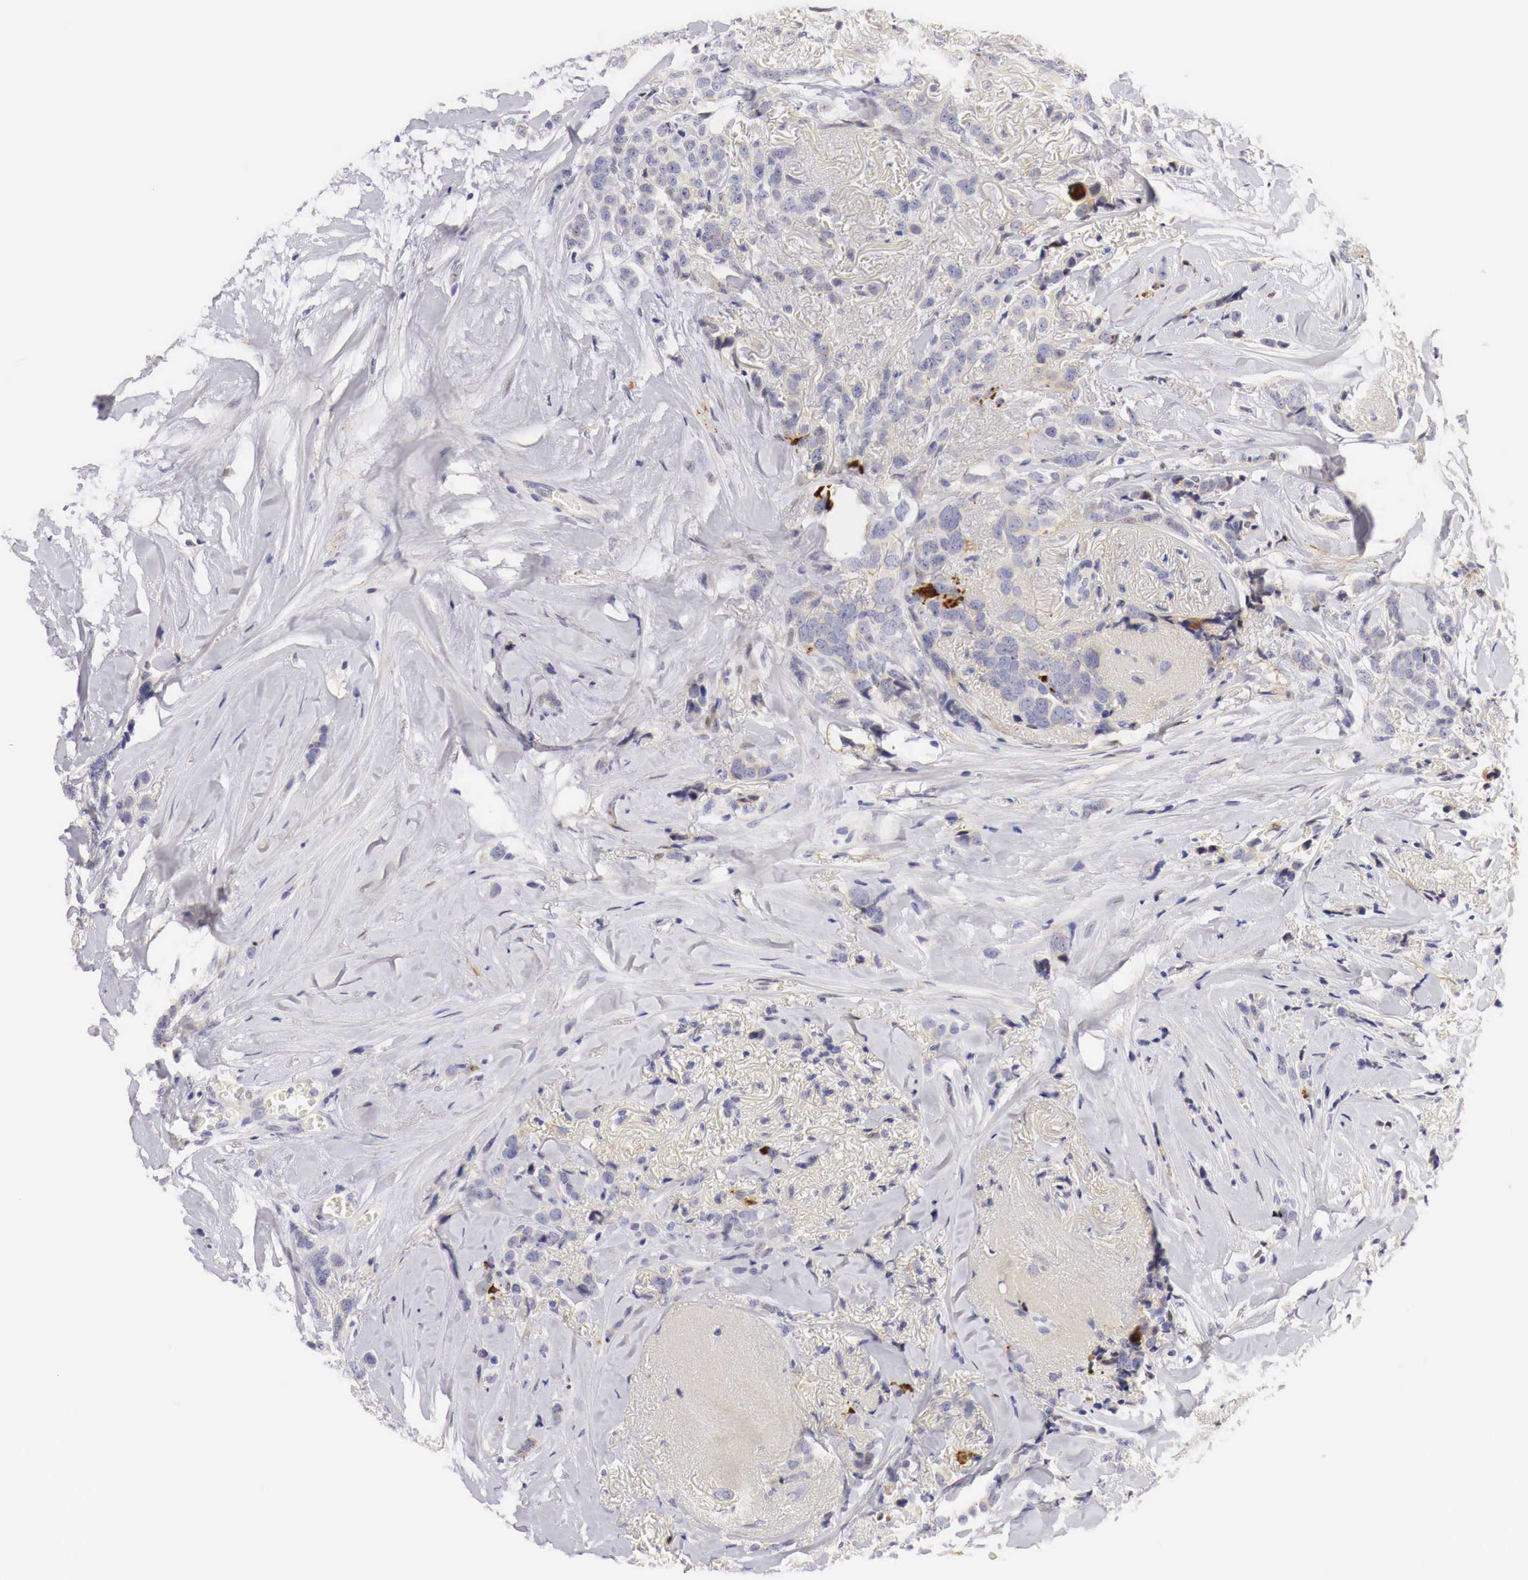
{"staining": {"intensity": "weak", "quantity": "25%-75%", "location": "cytoplasmic/membranous"}, "tissue": "breast cancer", "cell_type": "Tumor cells", "image_type": "cancer", "snomed": [{"axis": "morphology", "description": "Lobular carcinoma"}, {"axis": "topography", "description": "Breast"}], "caption": "DAB immunohistochemical staining of breast cancer demonstrates weak cytoplasmic/membranous protein positivity in about 25%-75% of tumor cells. (DAB (3,3'-diaminobenzidine) = brown stain, brightfield microscopy at high magnification).", "gene": "CASP3", "patient": {"sex": "female", "age": 57}}